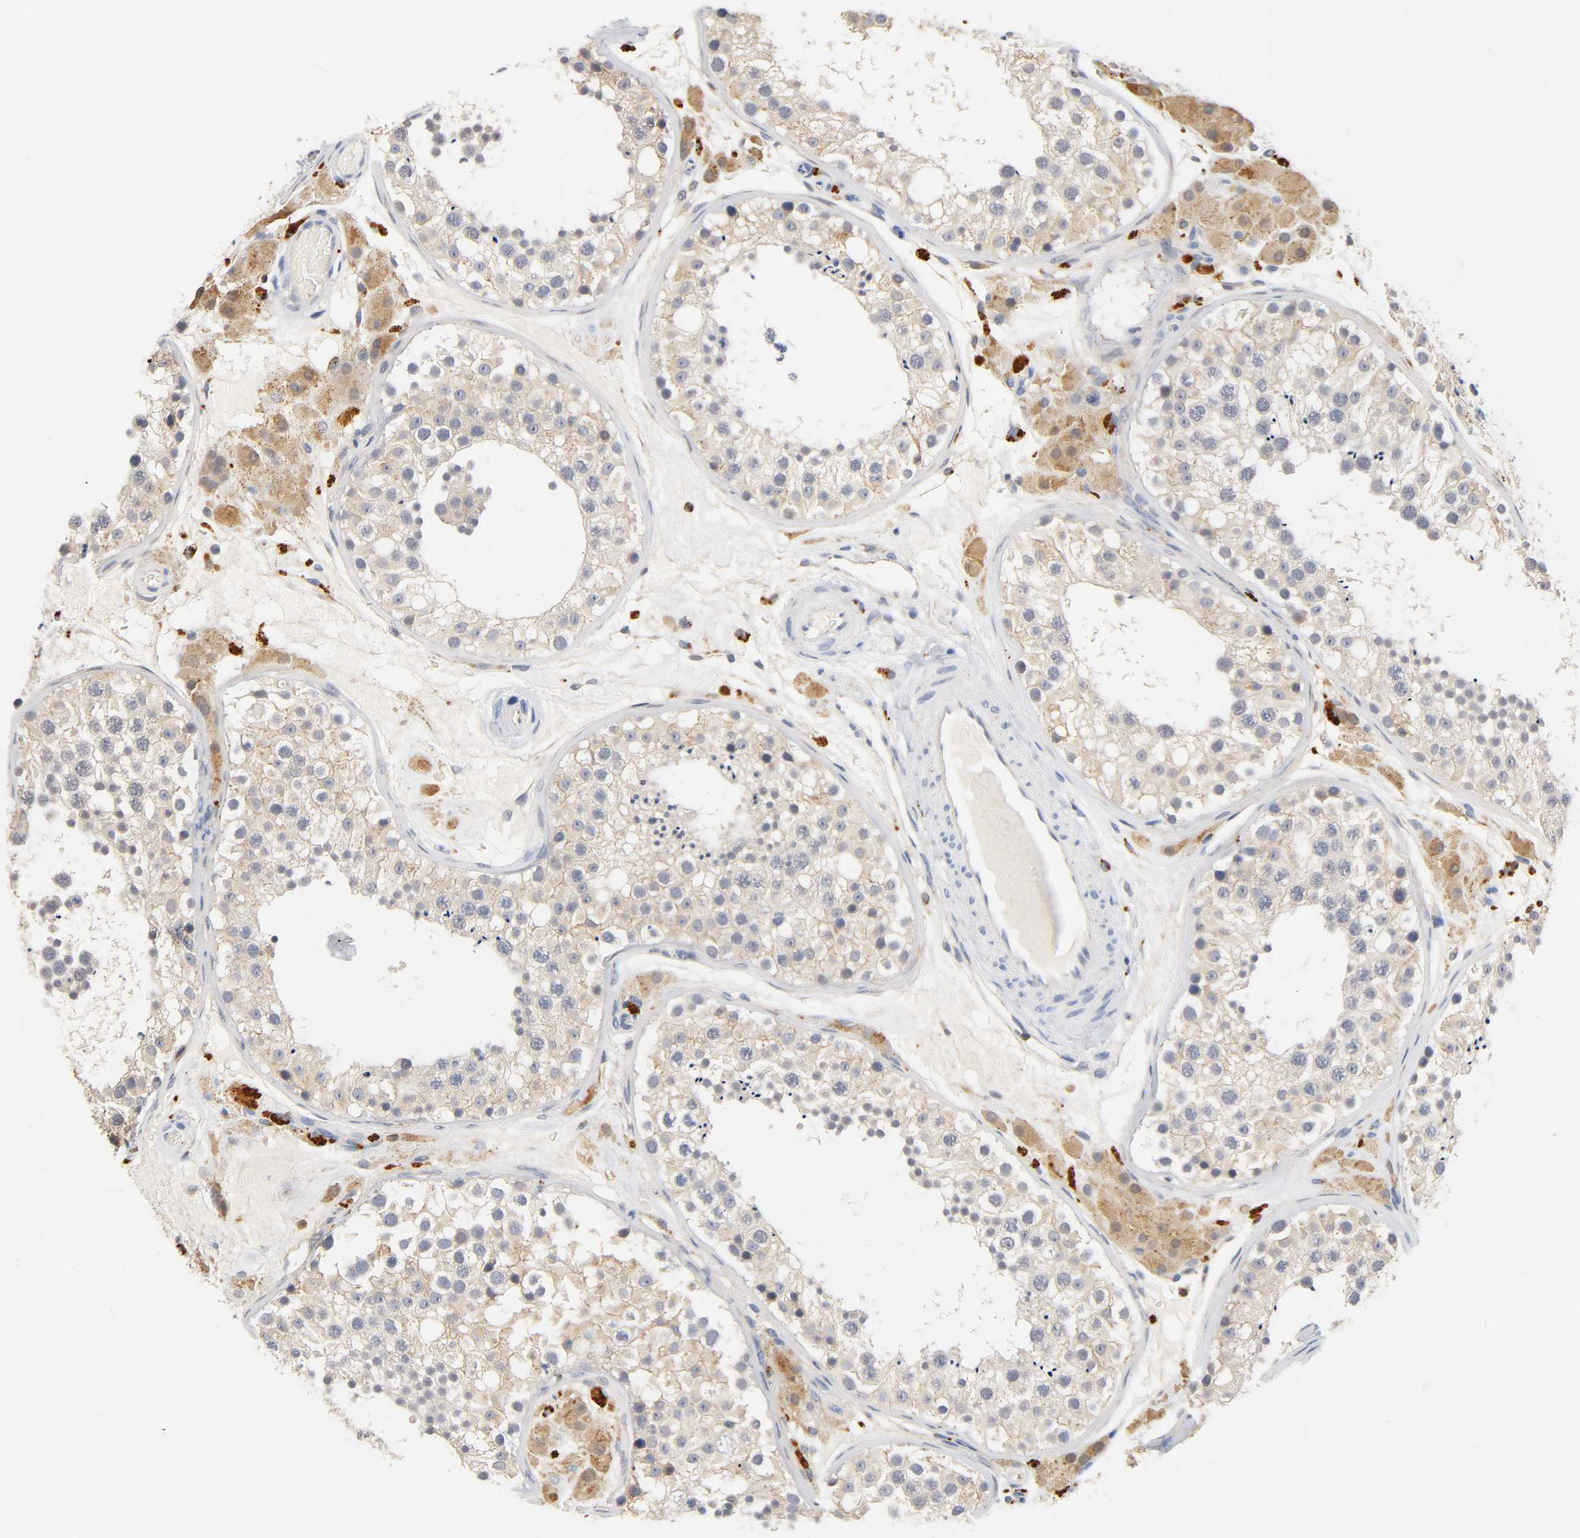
{"staining": {"intensity": "weak", "quantity": "<25%", "location": "cytoplasmic/membranous"}, "tissue": "testis", "cell_type": "Cells in seminiferous ducts", "image_type": "normal", "snomed": [{"axis": "morphology", "description": "Normal tissue, NOS"}, {"axis": "topography", "description": "Testis"}], "caption": "A histopathology image of human testis is negative for staining in cells in seminiferous ducts. (Brightfield microscopy of DAB IHC at high magnification).", "gene": "UCKL1", "patient": {"sex": "male", "age": 26}}